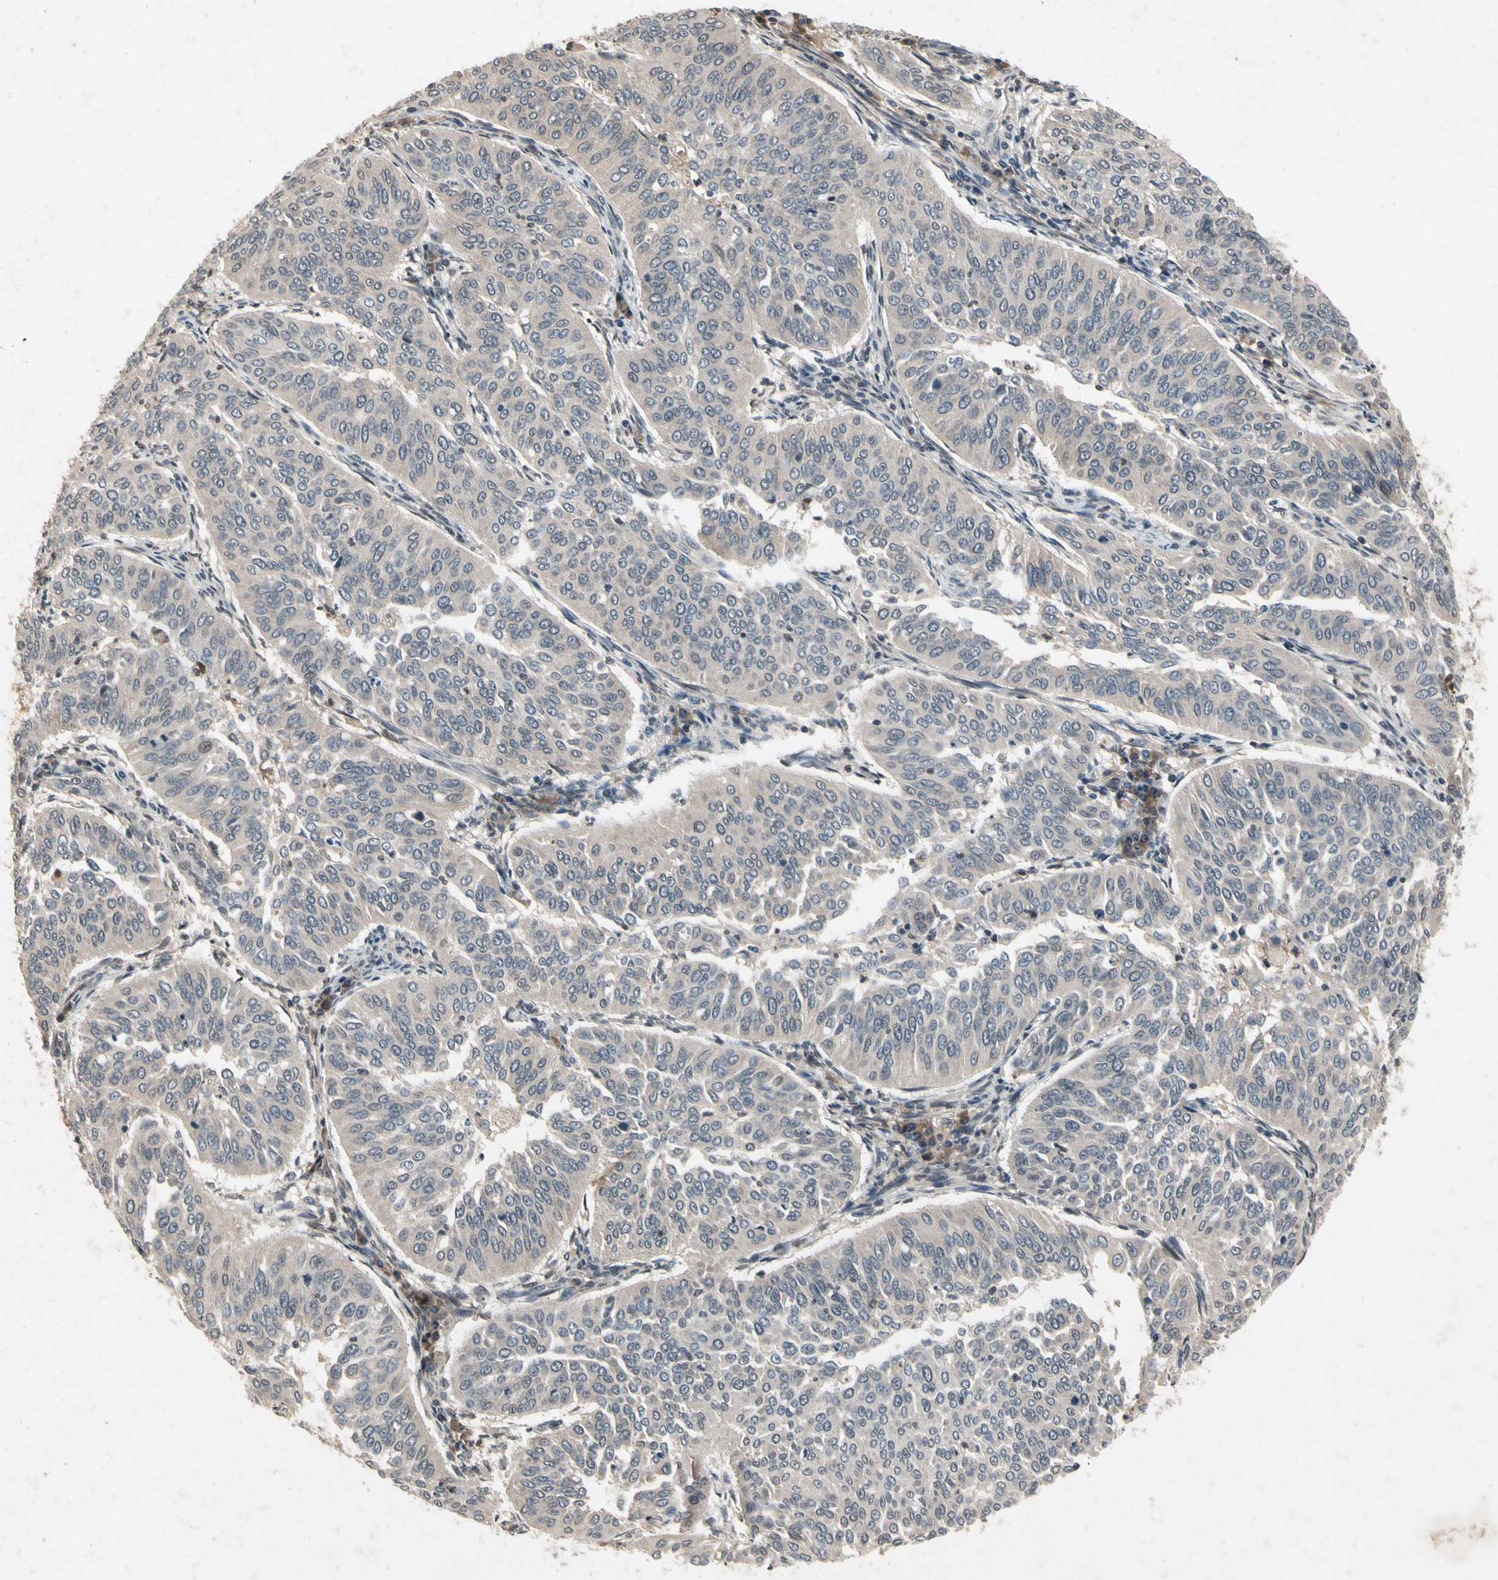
{"staining": {"intensity": "weak", "quantity": ">75%", "location": "cytoplasmic/membranous"}, "tissue": "cervical cancer", "cell_type": "Tumor cells", "image_type": "cancer", "snomed": [{"axis": "morphology", "description": "Normal tissue, NOS"}, {"axis": "morphology", "description": "Squamous cell carcinoma, NOS"}, {"axis": "topography", "description": "Cervix"}], "caption": "Protein staining of cervical squamous cell carcinoma tissue displays weak cytoplasmic/membranous expression in about >75% of tumor cells.", "gene": "DPY19L3", "patient": {"sex": "female", "age": 39}}